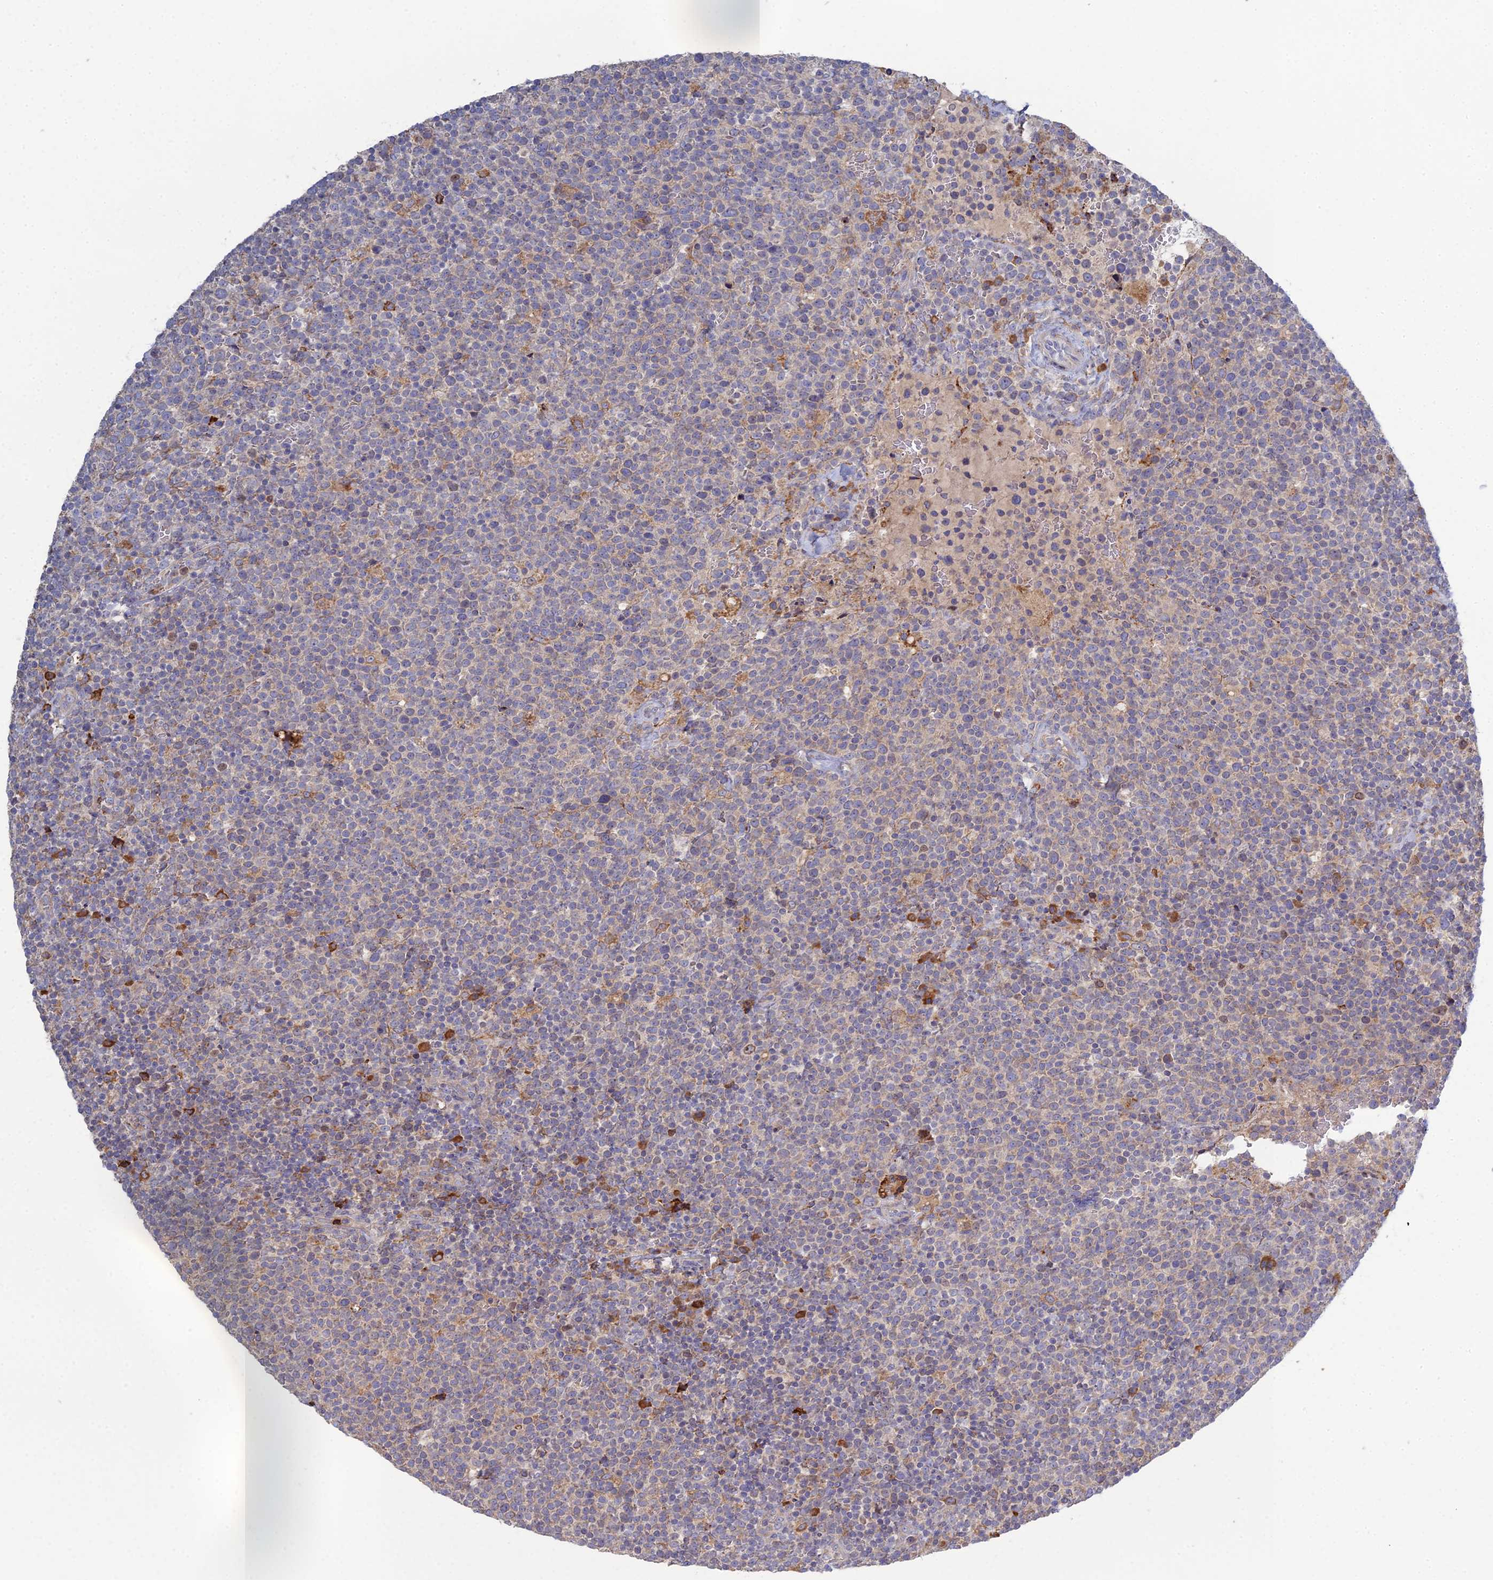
{"staining": {"intensity": "negative", "quantity": "none", "location": "none"}, "tissue": "lymphoma", "cell_type": "Tumor cells", "image_type": "cancer", "snomed": [{"axis": "morphology", "description": "Malignant lymphoma, non-Hodgkin's type, High grade"}, {"axis": "topography", "description": "Lymph node"}], "caption": "Immunohistochemistry of high-grade malignant lymphoma, non-Hodgkin's type displays no staining in tumor cells.", "gene": "TRAPPC6A", "patient": {"sex": "male", "age": 61}}